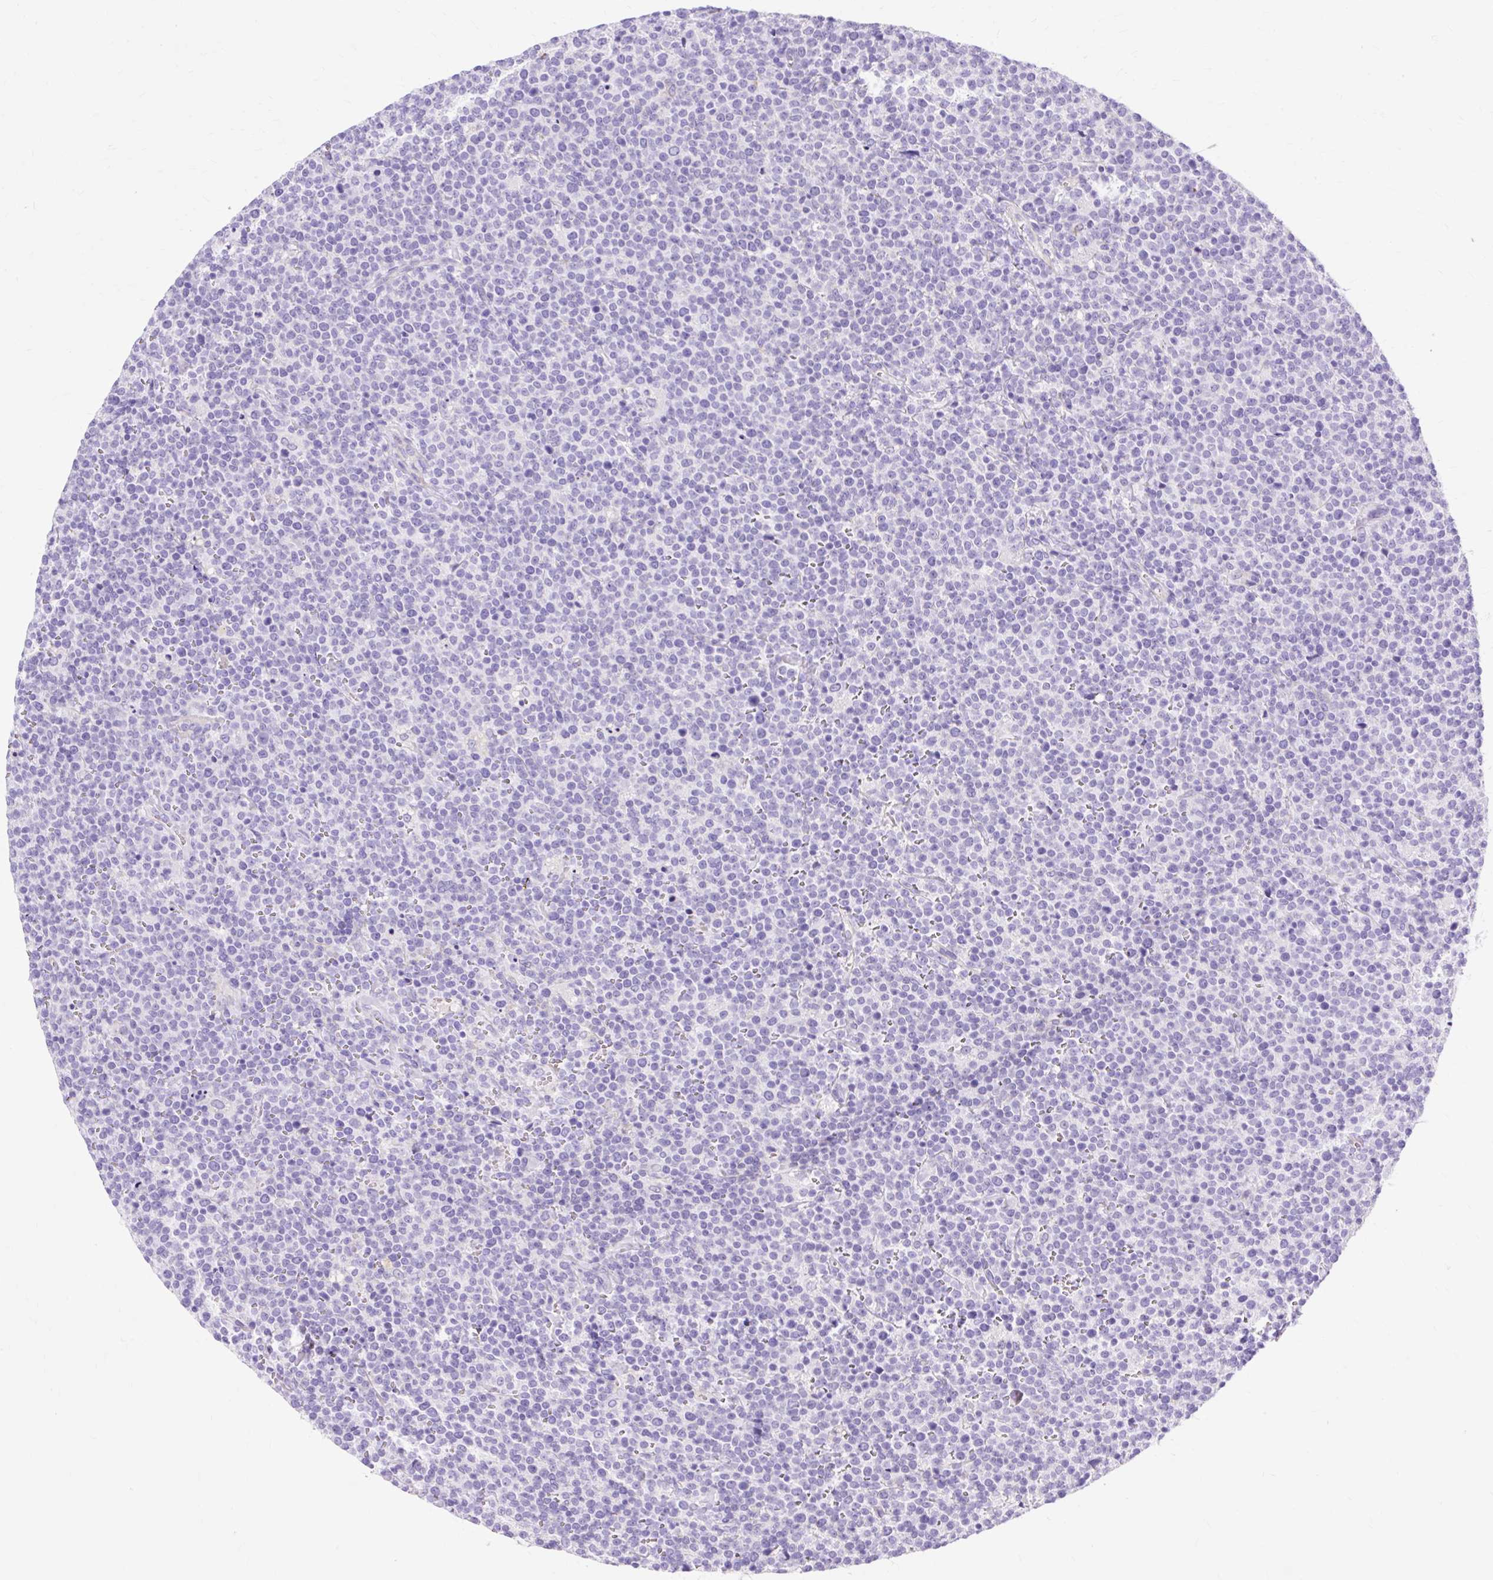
{"staining": {"intensity": "negative", "quantity": "none", "location": "none"}, "tissue": "lymphoma", "cell_type": "Tumor cells", "image_type": "cancer", "snomed": [{"axis": "morphology", "description": "Malignant lymphoma, non-Hodgkin's type, High grade"}, {"axis": "topography", "description": "Lymph node"}], "caption": "High power microscopy micrograph of an immunohistochemistry (IHC) image of high-grade malignant lymphoma, non-Hodgkin's type, revealing no significant staining in tumor cells.", "gene": "MYO6", "patient": {"sex": "male", "age": 61}}